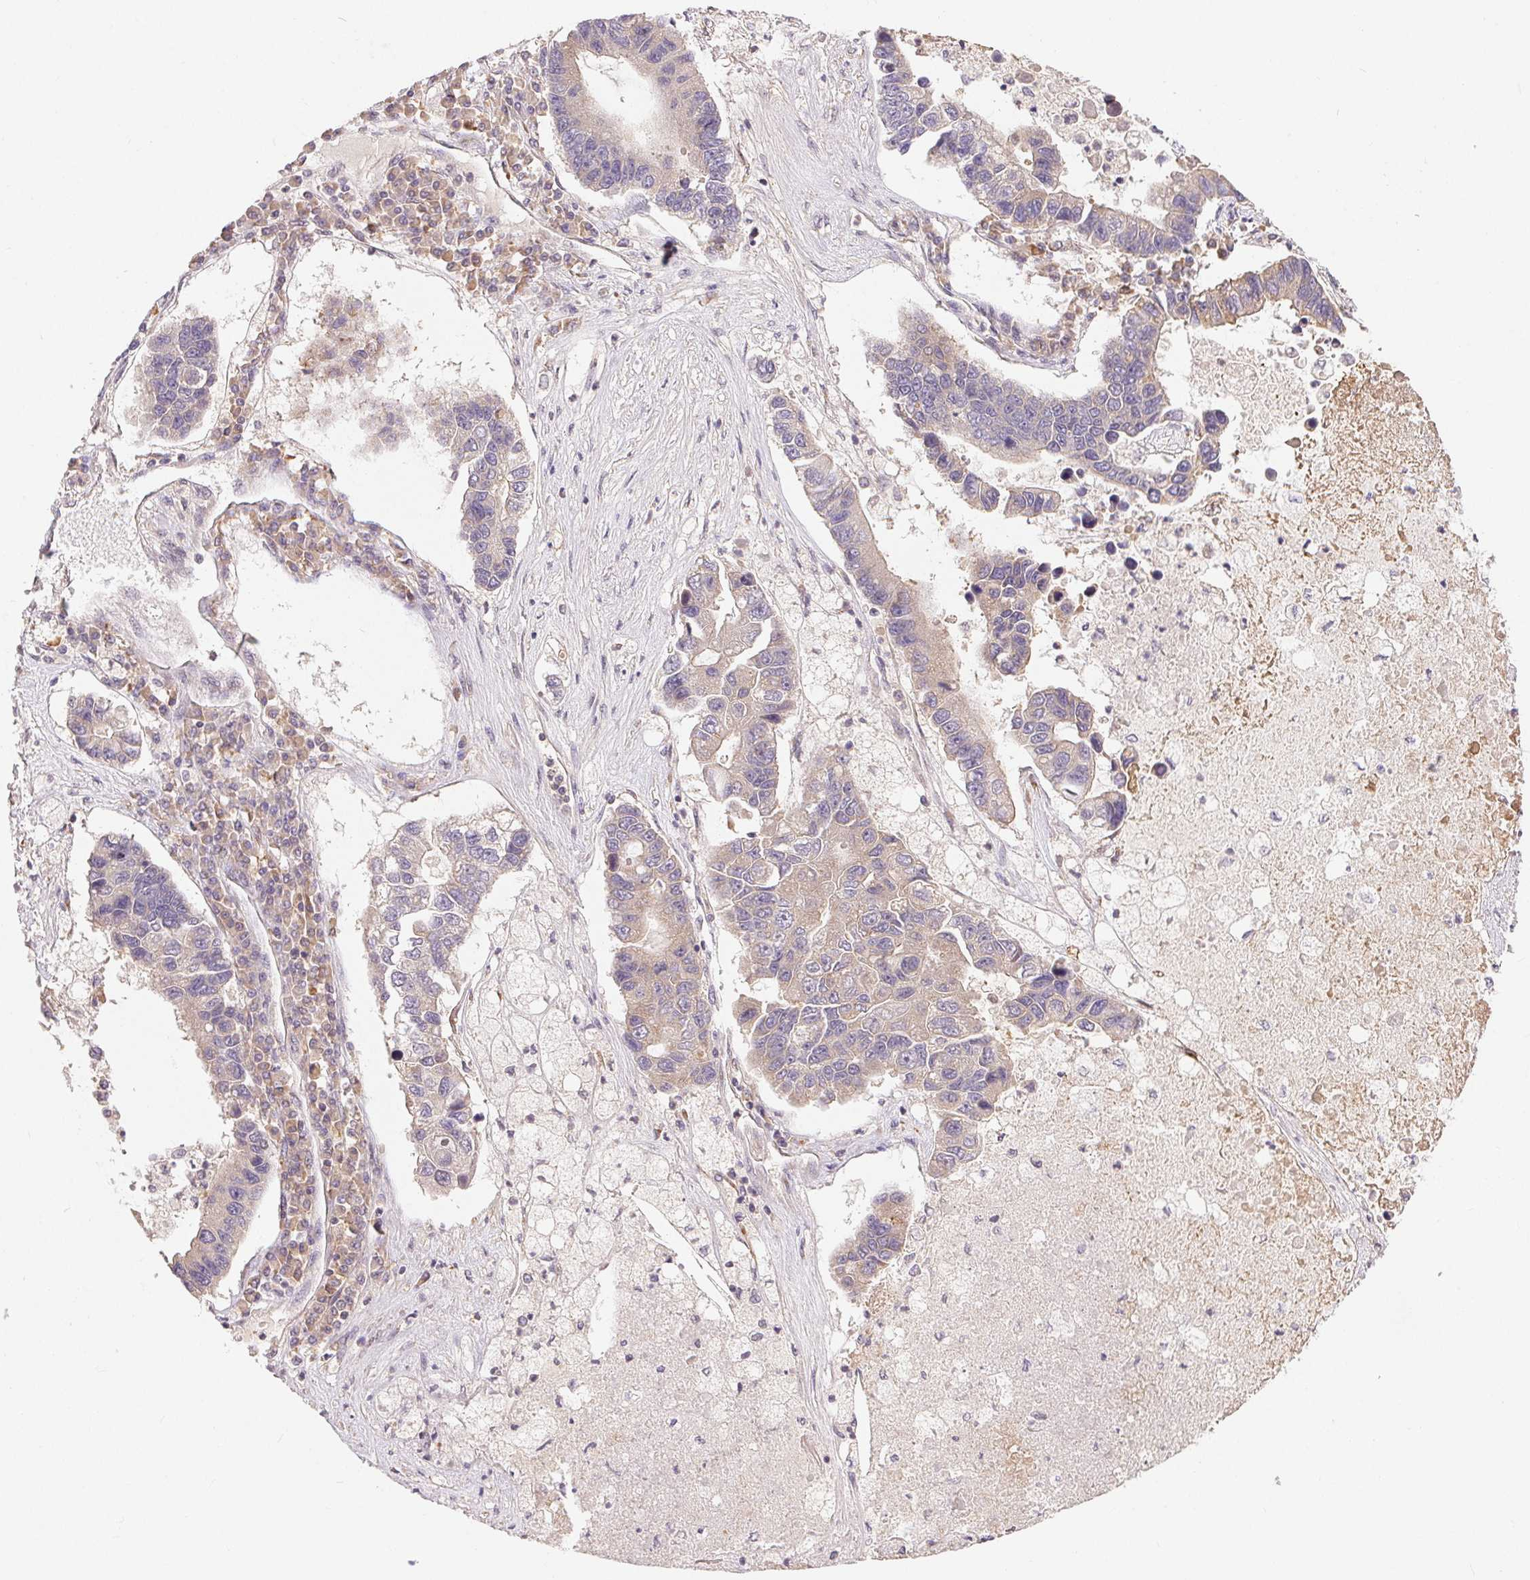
{"staining": {"intensity": "negative", "quantity": "none", "location": "none"}, "tissue": "lung cancer", "cell_type": "Tumor cells", "image_type": "cancer", "snomed": [{"axis": "morphology", "description": "Adenocarcinoma, NOS"}, {"axis": "topography", "description": "Bronchus"}, {"axis": "topography", "description": "Lung"}], "caption": "Tumor cells are negative for brown protein staining in lung cancer (adenocarcinoma). (DAB (3,3'-diaminobenzidine) IHC, high magnification).", "gene": "MAPKAPK2", "patient": {"sex": "female", "age": 51}}